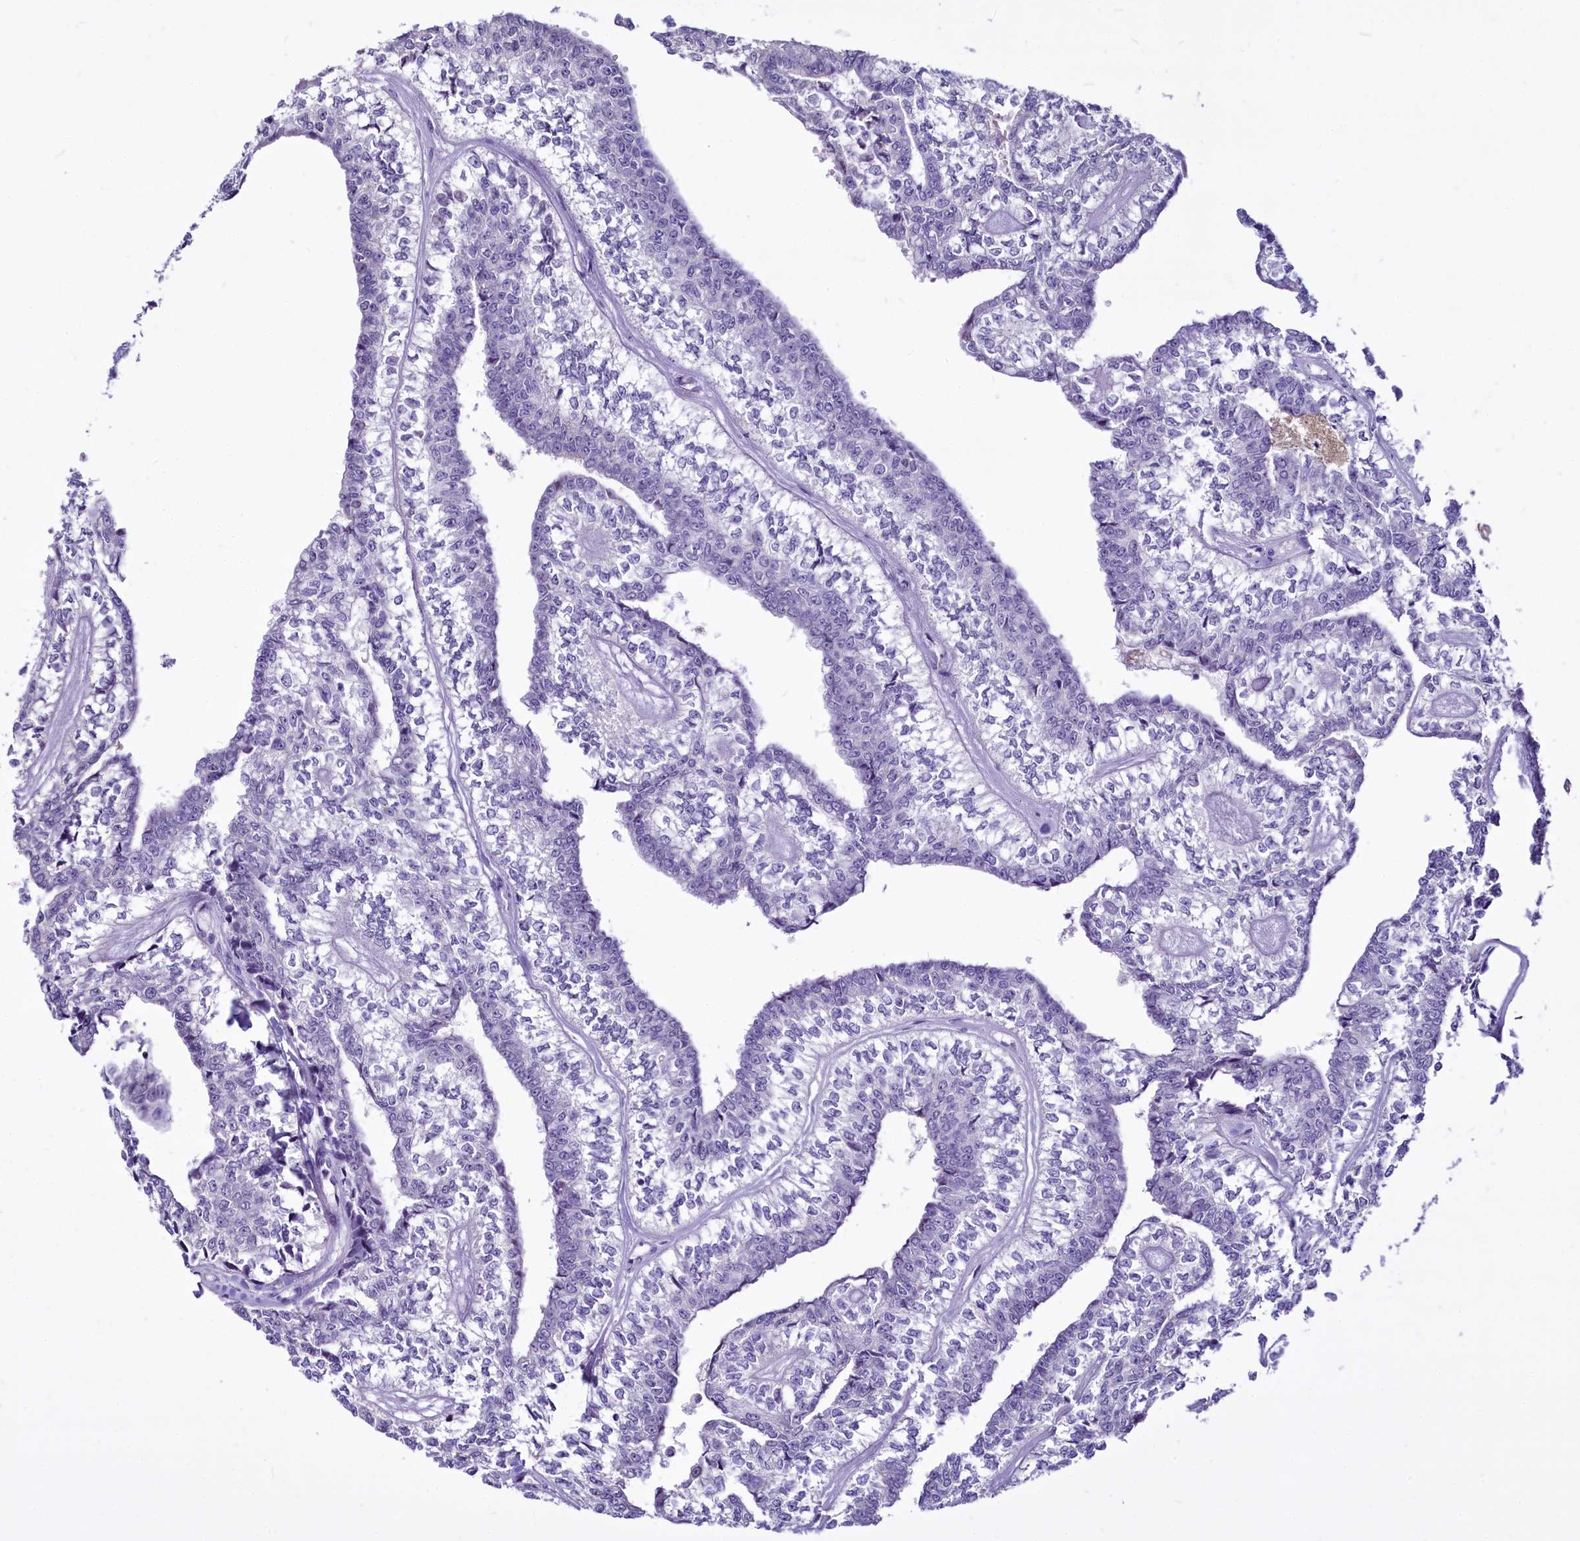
{"staining": {"intensity": "negative", "quantity": "none", "location": "none"}, "tissue": "head and neck cancer", "cell_type": "Tumor cells", "image_type": "cancer", "snomed": [{"axis": "morphology", "description": "Adenocarcinoma, NOS"}, {"axis": "topography", "description": "Head-Neck"}], "caption": "Tumor cells show no significant protein positivity in head and neck adenocarcinoma. (Stains: DAB IHC with hematoxylin counter stain, Microscopy: brightfield microscopy at high magnification).", "gene": "BANK1", "patient": {"sex": "female", "age": 73}}